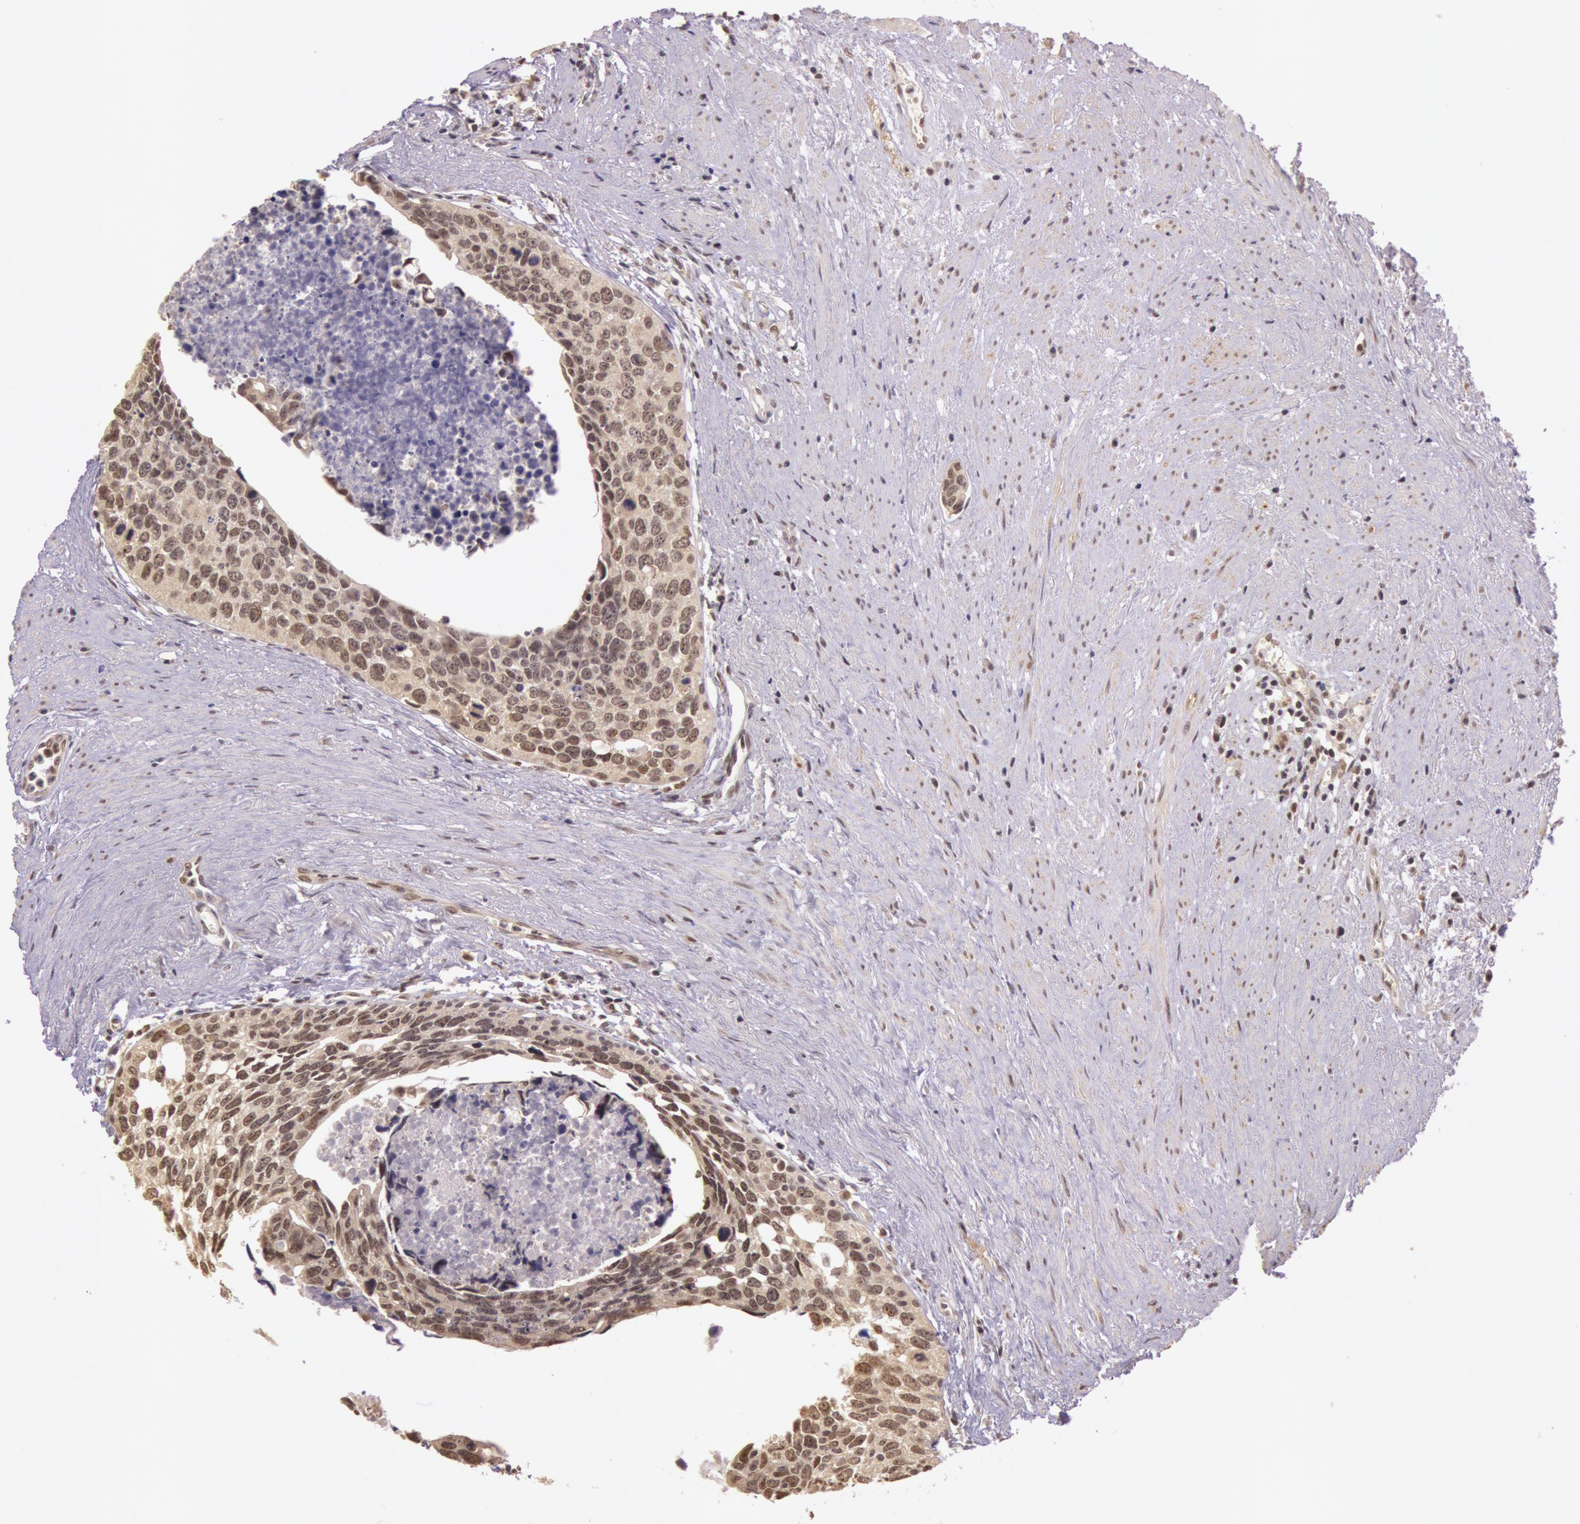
{"staining": {"intensity": "weak", "quantity": "25%-75%", "location": "cytoplasmic/membranous"}, "tissue": "urothelial cancer", "cell_type": "Tumor cells", "image_type": "cancer", "snomed": [{"axis": "morphology", "description": "Urothelial carcinoma, High grade"}, {"axis": "topography", "description": "Urinary bladder"}], "caption": "IHC photomicrograph of human urothelial cancer stained for a protein (brown), which displays low levels of weak cytoplasmic/membranous expression in approximately 25%-75% of tumor cells.", "gene": "RTL10", "patient": {"sex": "male", "age": 81}}